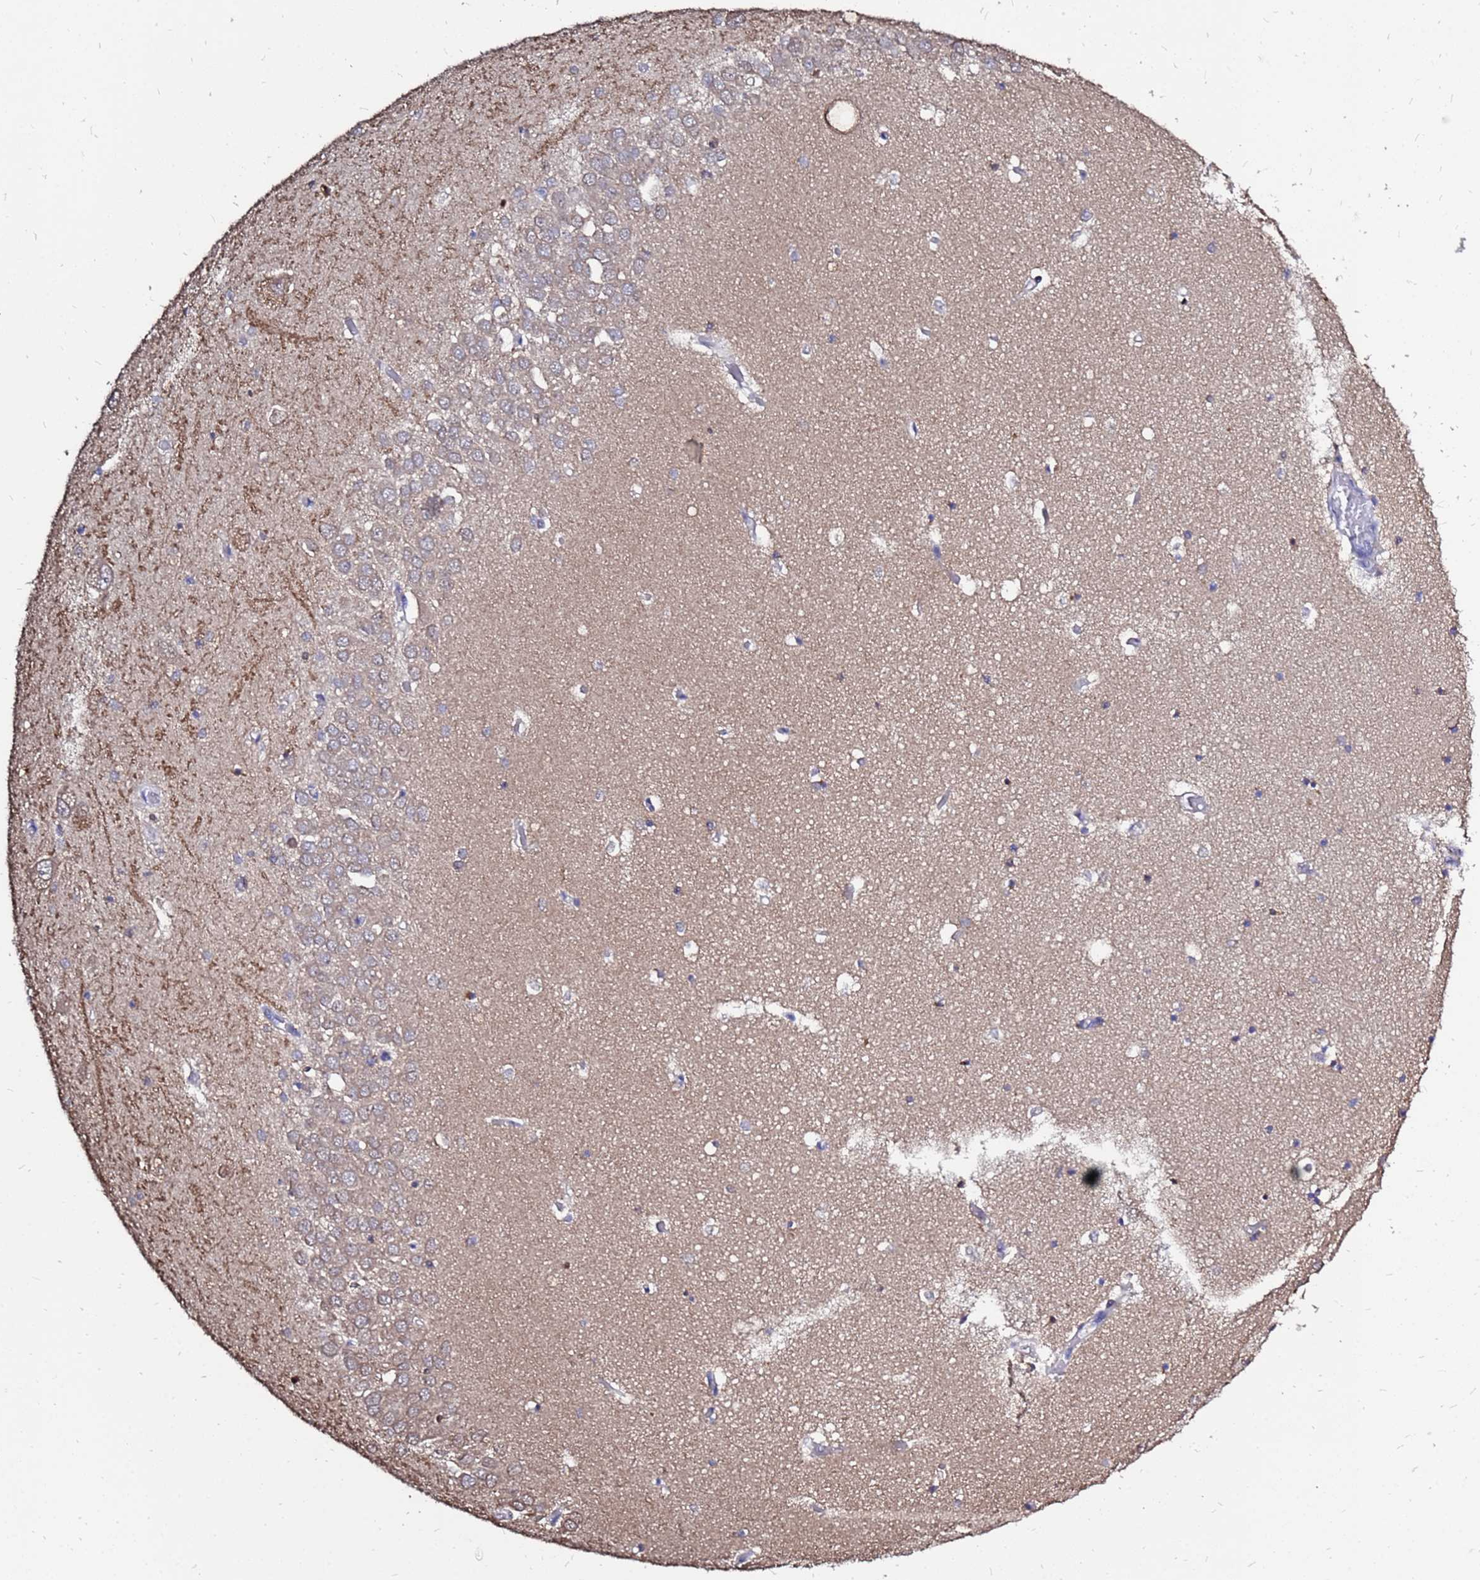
{"staining": {"intensity": "weak", "quantity": "<25%", "location": "cytoplasmic/membranous"}, "tissue": "hippocampus", "cell_type": "Glial cells", "image_type": "normal", "snomed": [{"axis": "morphology", "description": "Normal tissue, NOS"}, {"axis": "topography", "description": "Hippocampus"}], "caption": "IHC micrograph of unremarkable hippocampus: hippocampus stained with DAB (3,3'-diaminobenzidine) demonstrates no significant protein positivity in glial cells.", "gene": "MOB2", "patient": {"sex": "male", "age": 70}}